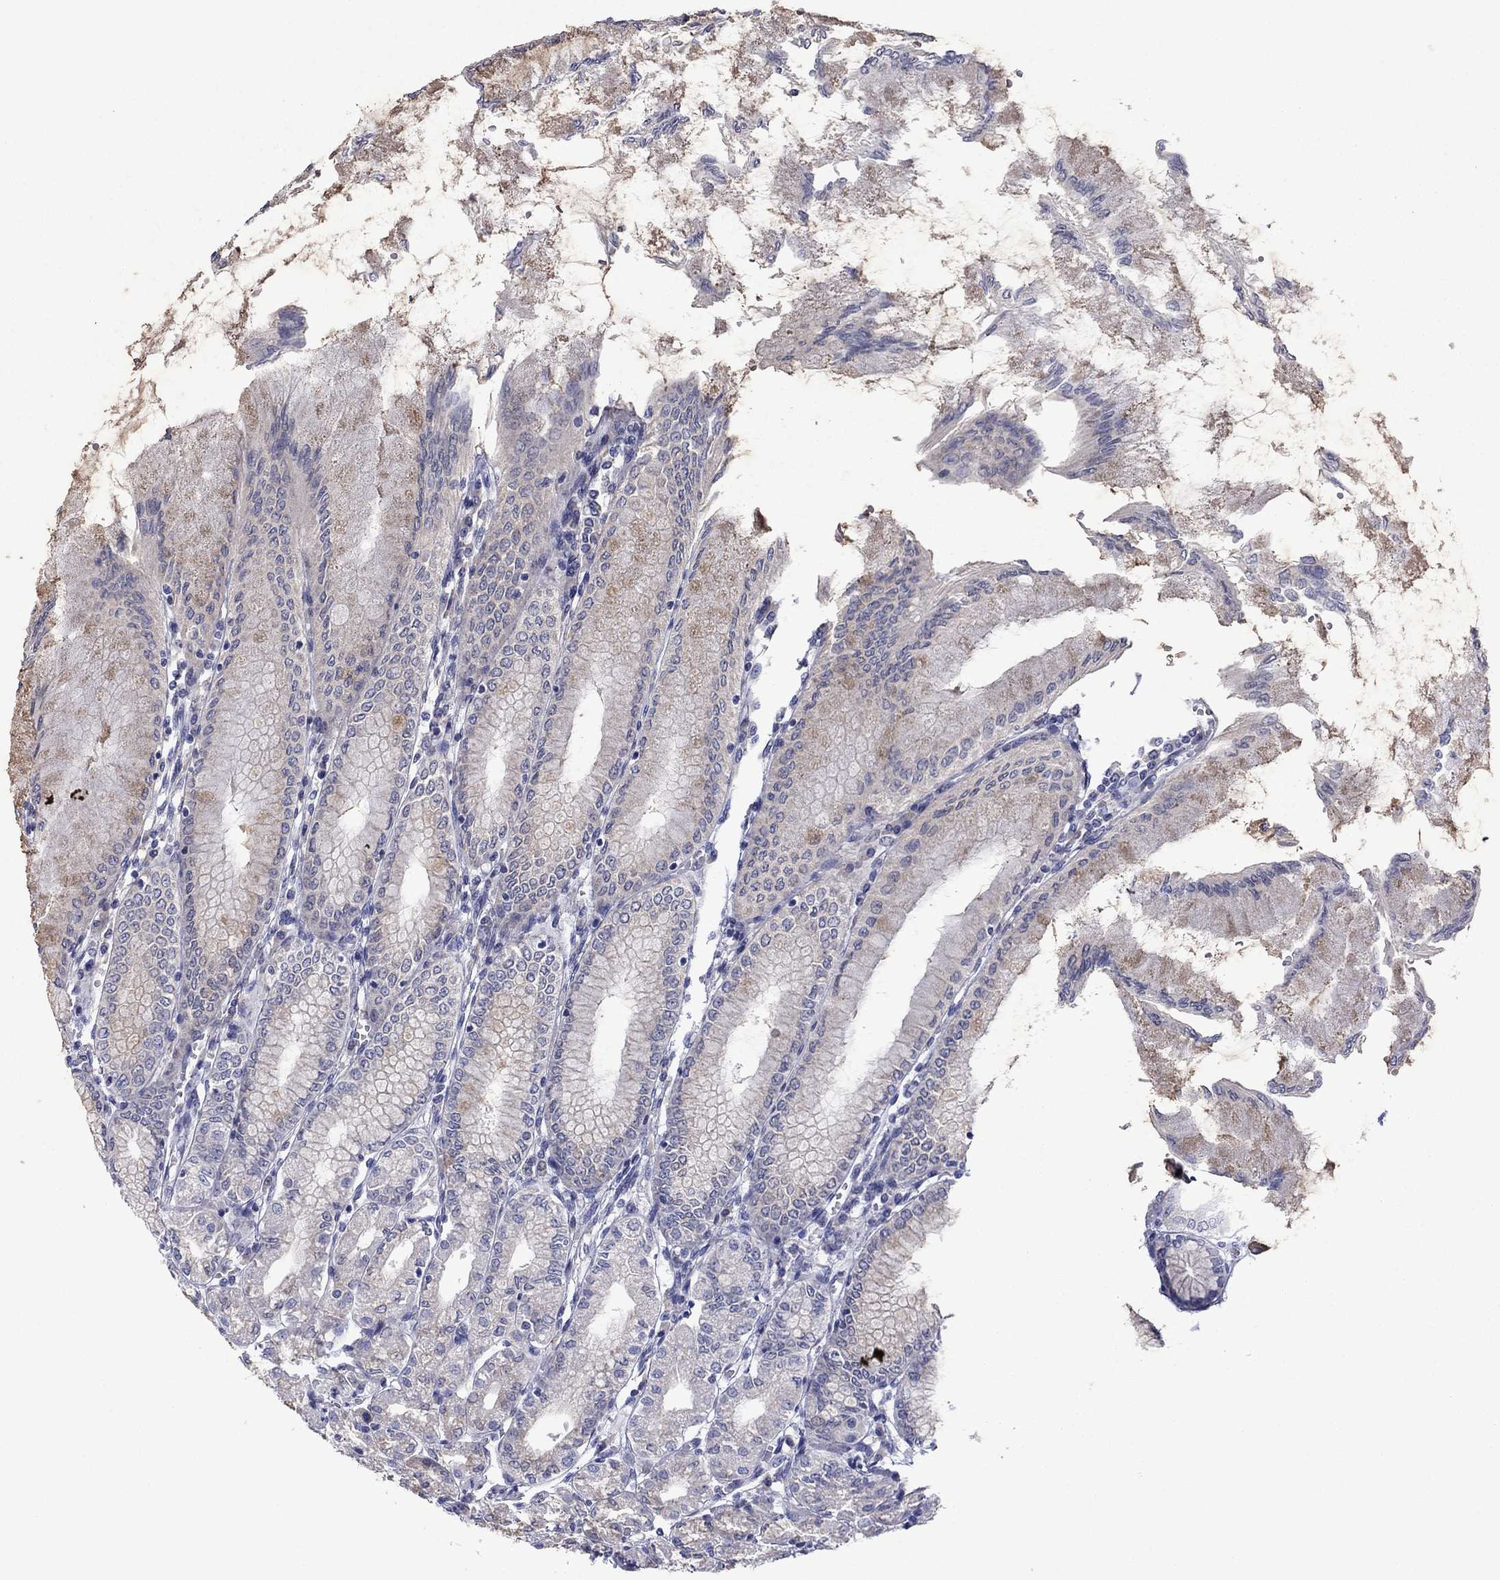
{"staining": {"intensity": "moderate", "quantity": "25%-75%", "location": "cytoplasmic/membranous"}, "tissue": "stomach", "cell_type": "Glandular cells", "image_type": "normal", "snomed": [{"axis": "morphology", "description": "Normal tissue, NOS"}, {"axis": "topography", "description": "Skeletal muscle"}, {"axis": "topography", "description": "Stomach"}], "caption": "Immunohistochemistry (IHC) histopathology image of unremarkable stomach: stomach stained using immunohistochemistry reveals medium levels of moderate protein expression localized specifically in the cytoplasmic/membranous of glandular cells, appearing as a cytoplasmic/membranous brown color.", "gene": "TMPRSS11A", "patient": {"sex": "female", "age": 57}}